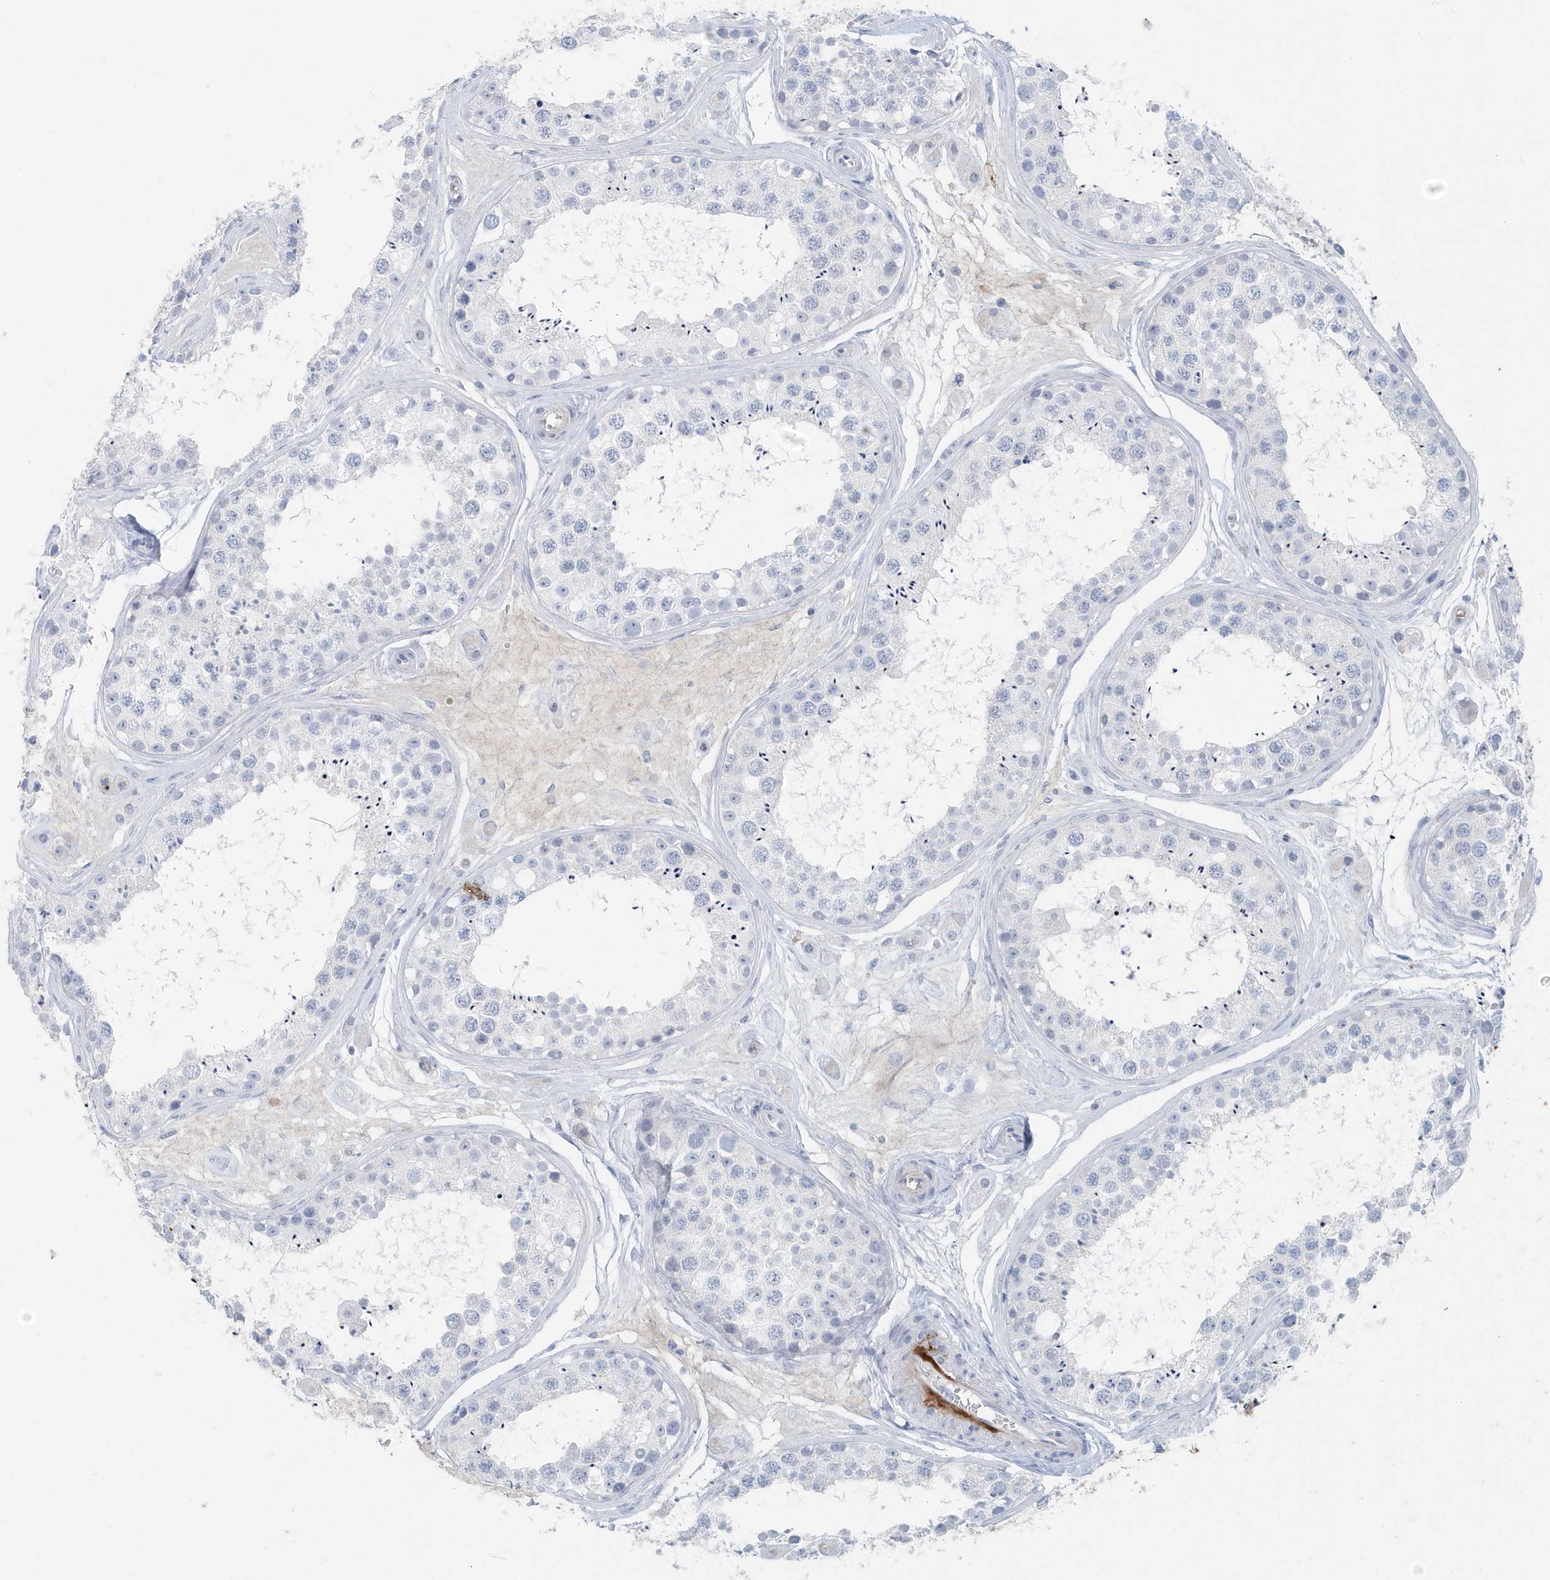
{"staining": {"intensity": "negative", "quantity": "none", "location": "none"}, "tissue": "testis", "cell_type": "Cells in seminiferous ducts", "image_type": "normal", "snomed": [{"axis": "morphology", "description": "Normal tissue, NOS"}, {"axis": "topography", "description": "Testis"}], "caption": "Normal testis was stained to show a protein in brown. There is no significant positivity in cells in seminiferous ducts. (DAB immunohistochemistry with hematoxylin counter stain).", "gene": "JCHAIN", "patient": {"sex": "male", "age": 25}}